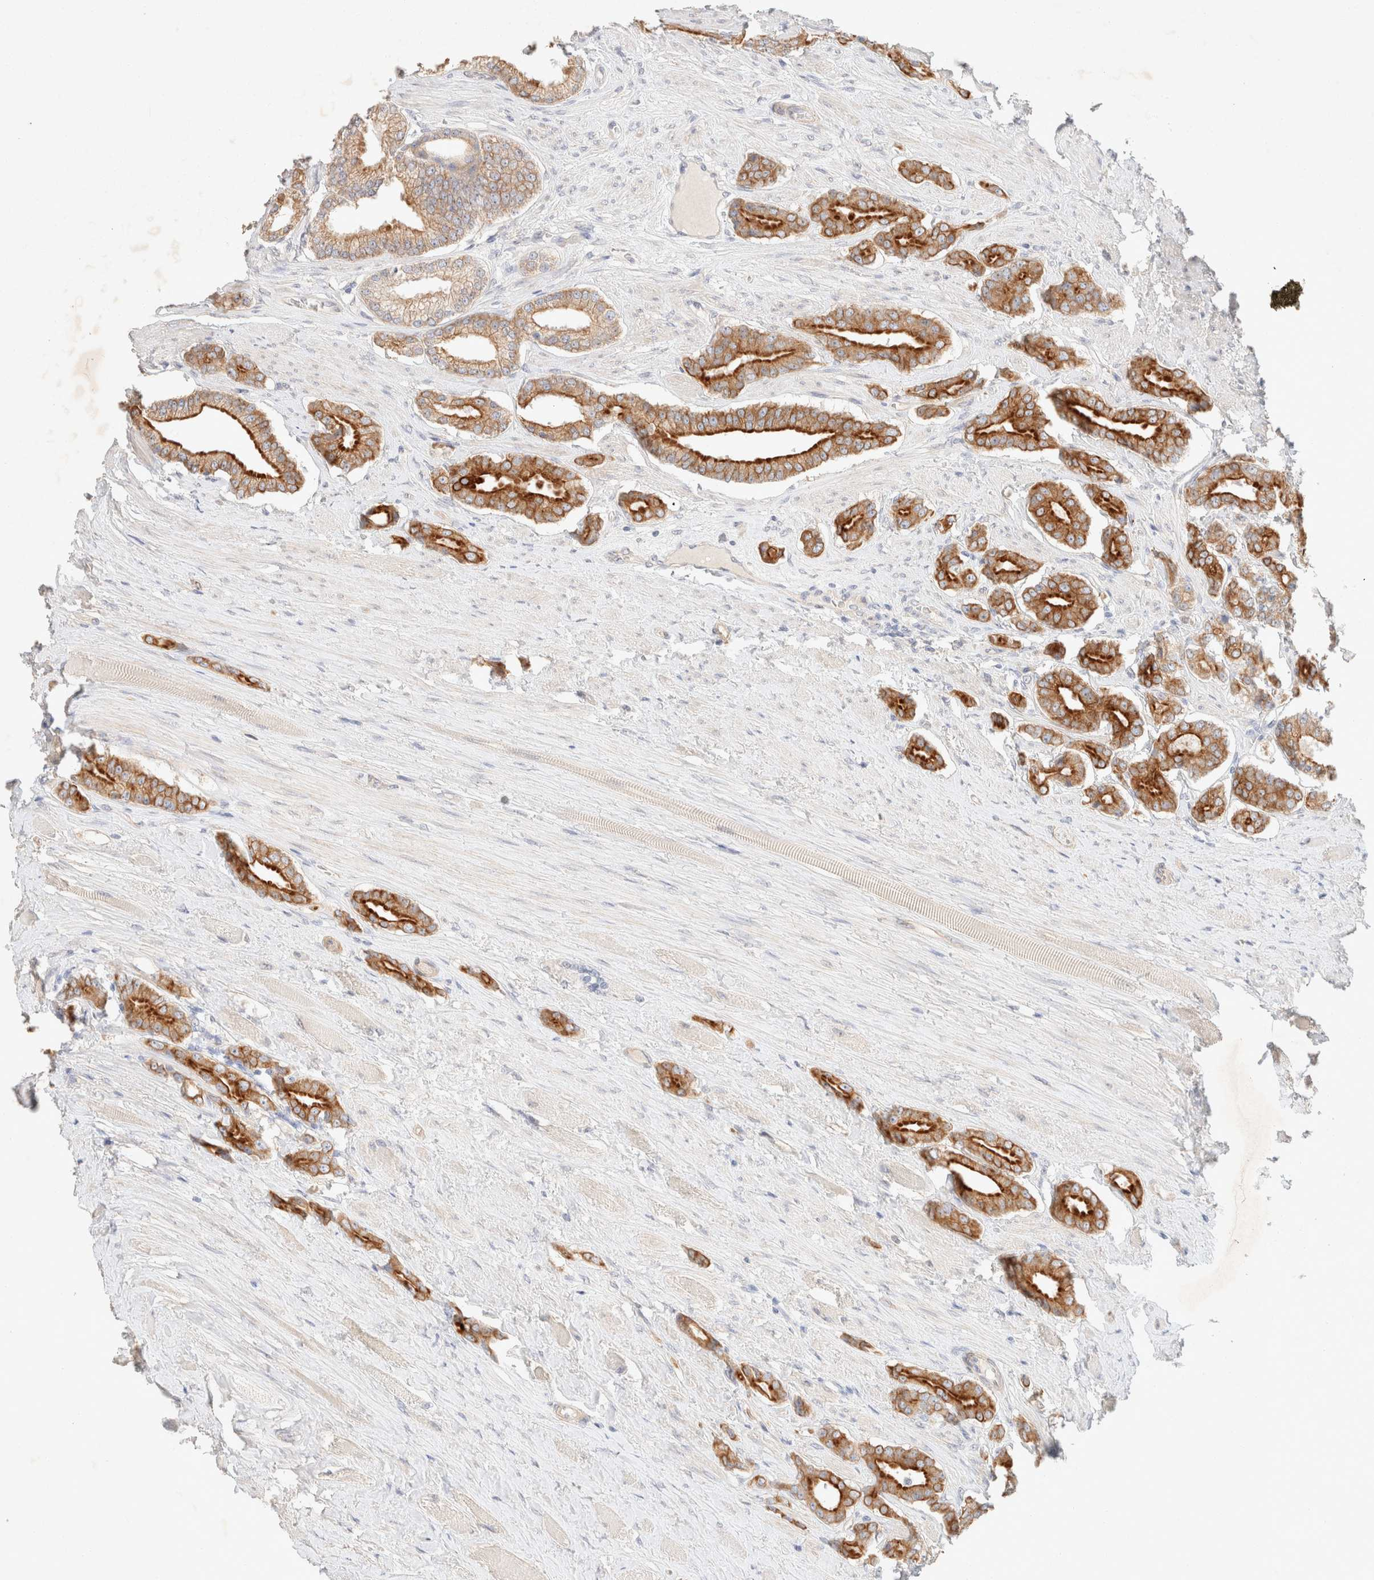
{"staining": {"intensity": "strong", "quantity": ">75%", "location": "cytoplasmic/membranous"}, "tissue": "prostate cancer", "cell_type": "Tumor cells", "image_type": "cancer", "snomed": [{"axis": "morphology", "description": "Adenocarcinoma, High grade"}, {"axis": "topography", "description": "Prostate"}], "caption": "An IHC image of tumor tissue is shown. Protein staining in brown highlights strong cytoplasmic/membranous positivity in prostate cancer (adenocarcinoma (high-grade)) within tumor cells.", "gene": "CSNK1E", "patient": {"sex": "male", "age": 71}}